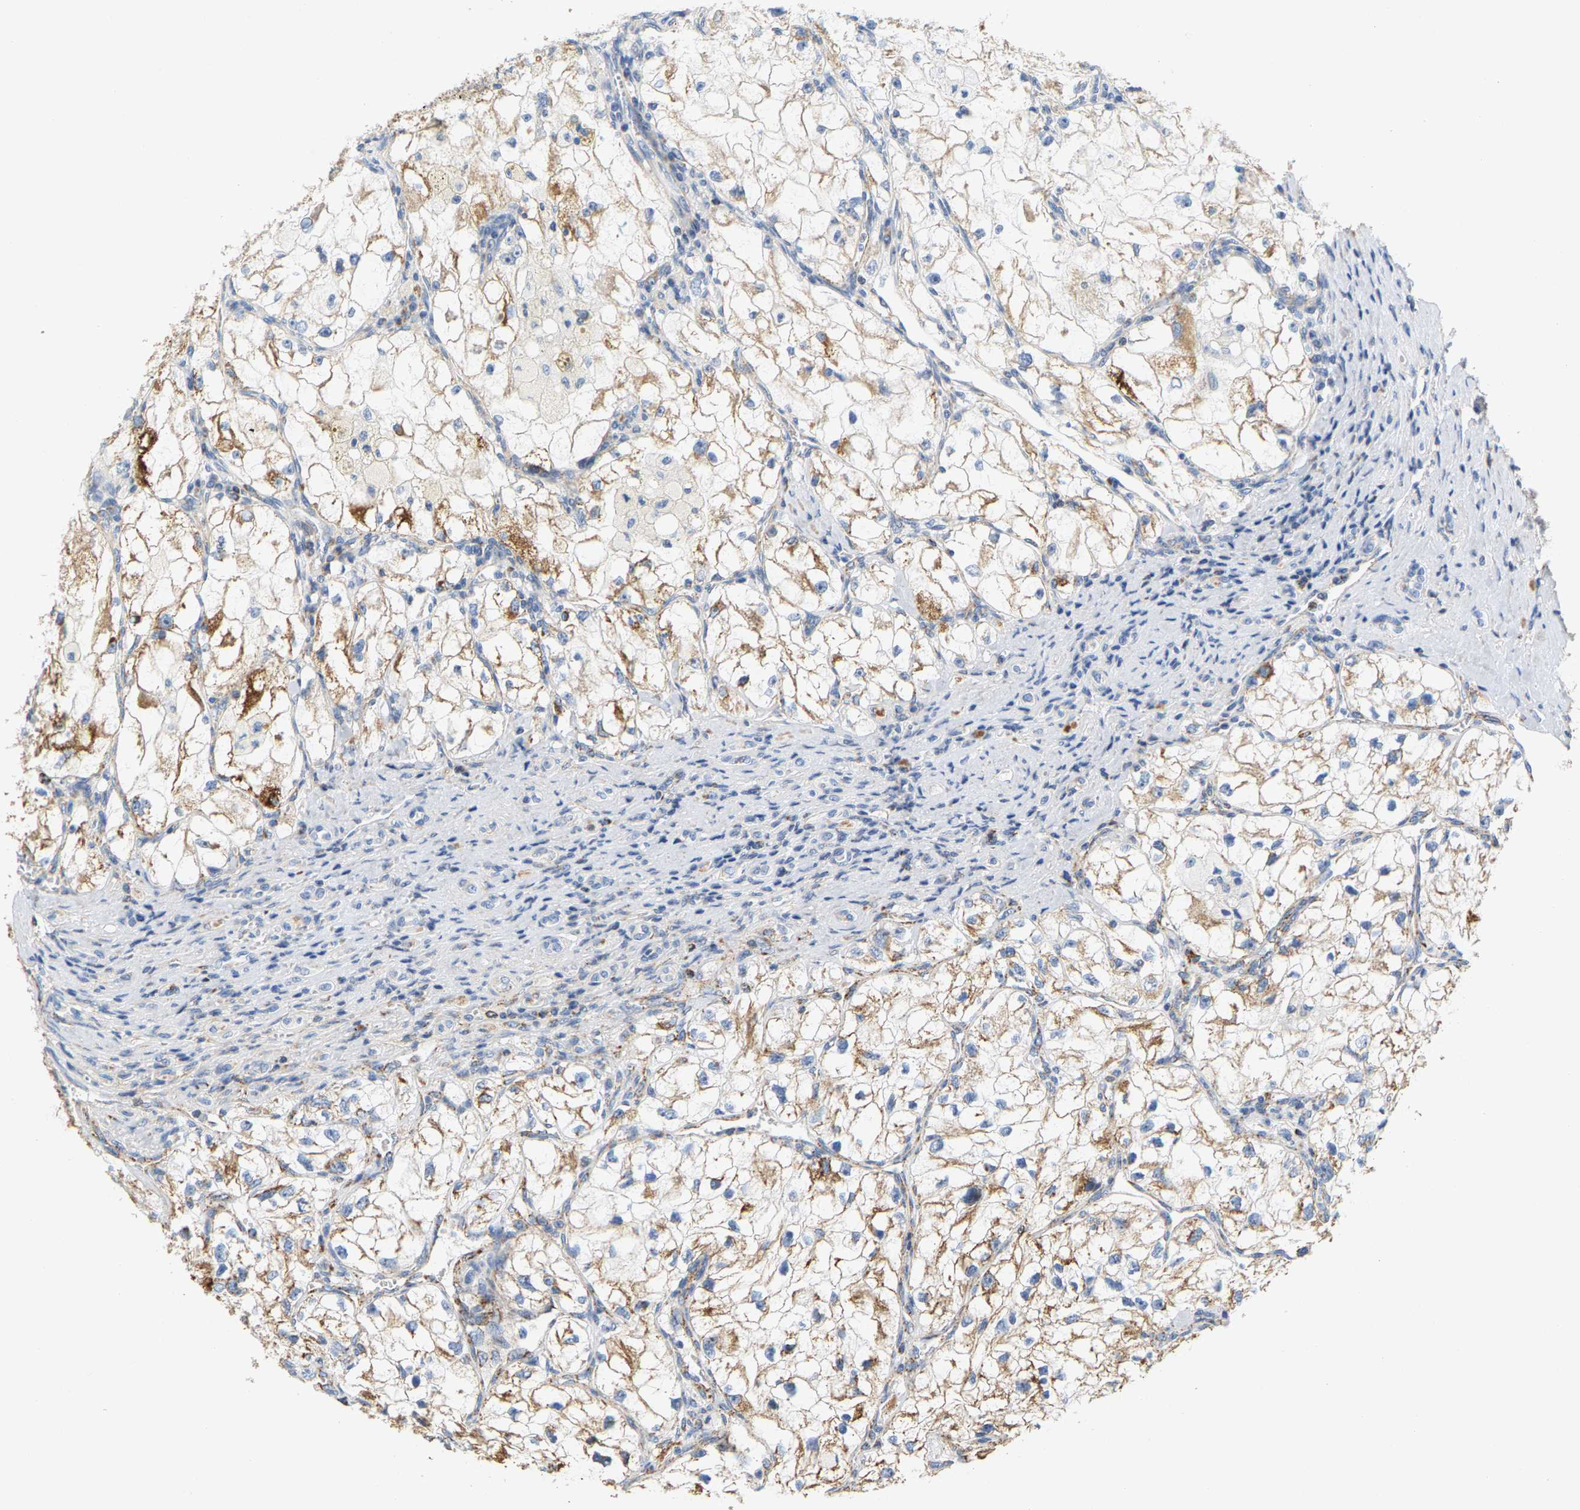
{"staining": {"intensity": "moderate", "quantity": ">75%", "location": "cytoplasmic/membranous"}, "tissue": "renal cancer", "cell_type": "Tumor cells", "image_type": "cancer", "snomed": [{"axis": "morphology", "description": "Adenocarcinoma, NOS"}, {"axis": "topography", "description": "Kidney"}], "caption": "Approximately >75% of tumor cells in renal cancer display moderate cytoplasmic/membranous protein positivity as visualized by brown immunohistochemical staining.", "gene": "SHMT2", "patient": {"sex": "female", "age": 70}}